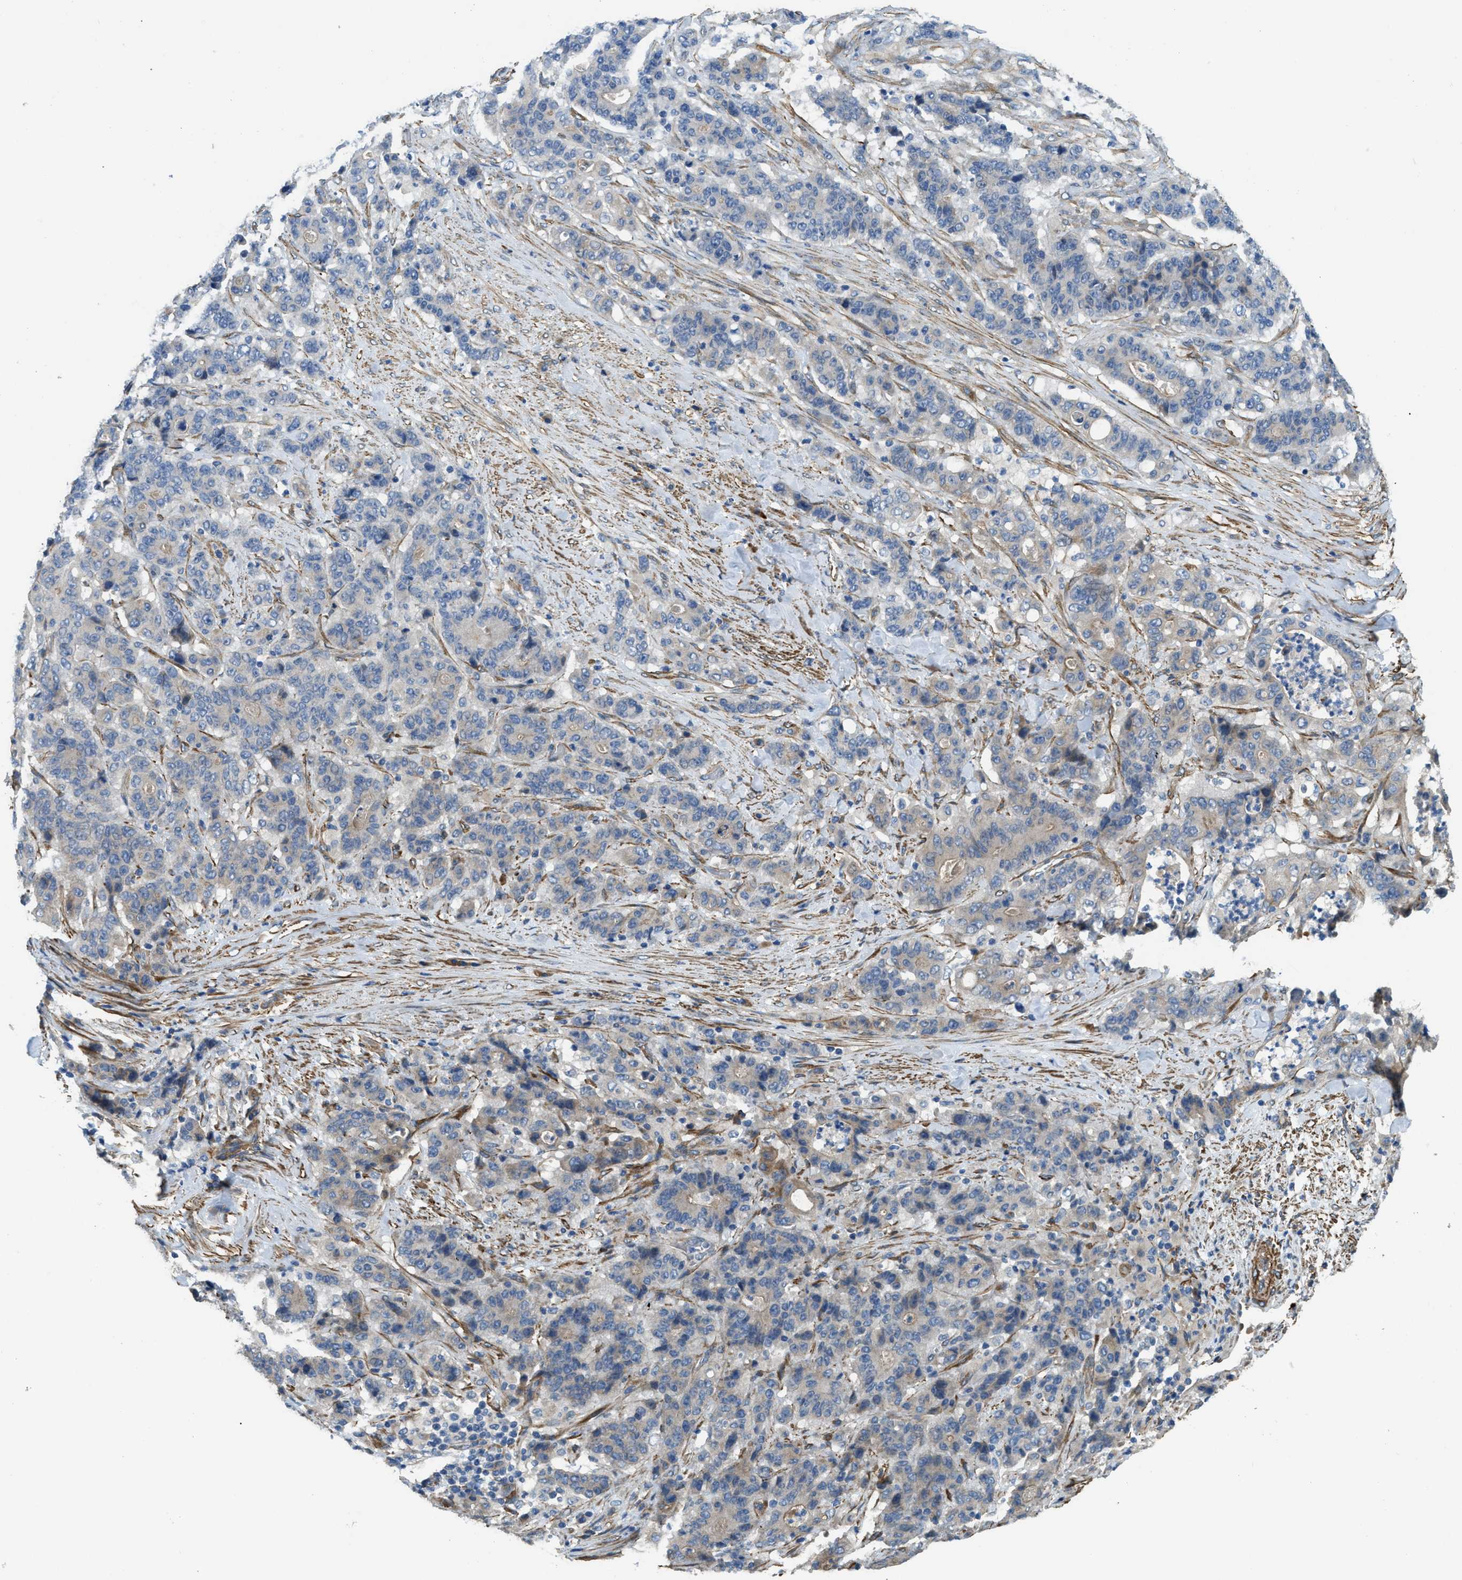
{"staining": {"intensity": "moderate", "quantity": "<25%", "location": "cytoplasmic/membranous"}, "tissue": "stomach cancer", "cell_type": "Tumor cells", "image_type": "cancer", "snomed": [{"axis": "morphology", "description": "Adenocarcinoma, NOS"}, {"axis": "topography", "description": "Stomach"}], "caption": "Human stomach cancer stained for a protein (brown) demonstrates moderate cytoplasmic/membranous positive positivity in about <25% of tumor cells.", "gene": "BMPR1A", "patient": {"sex": "female", "age": 73}}